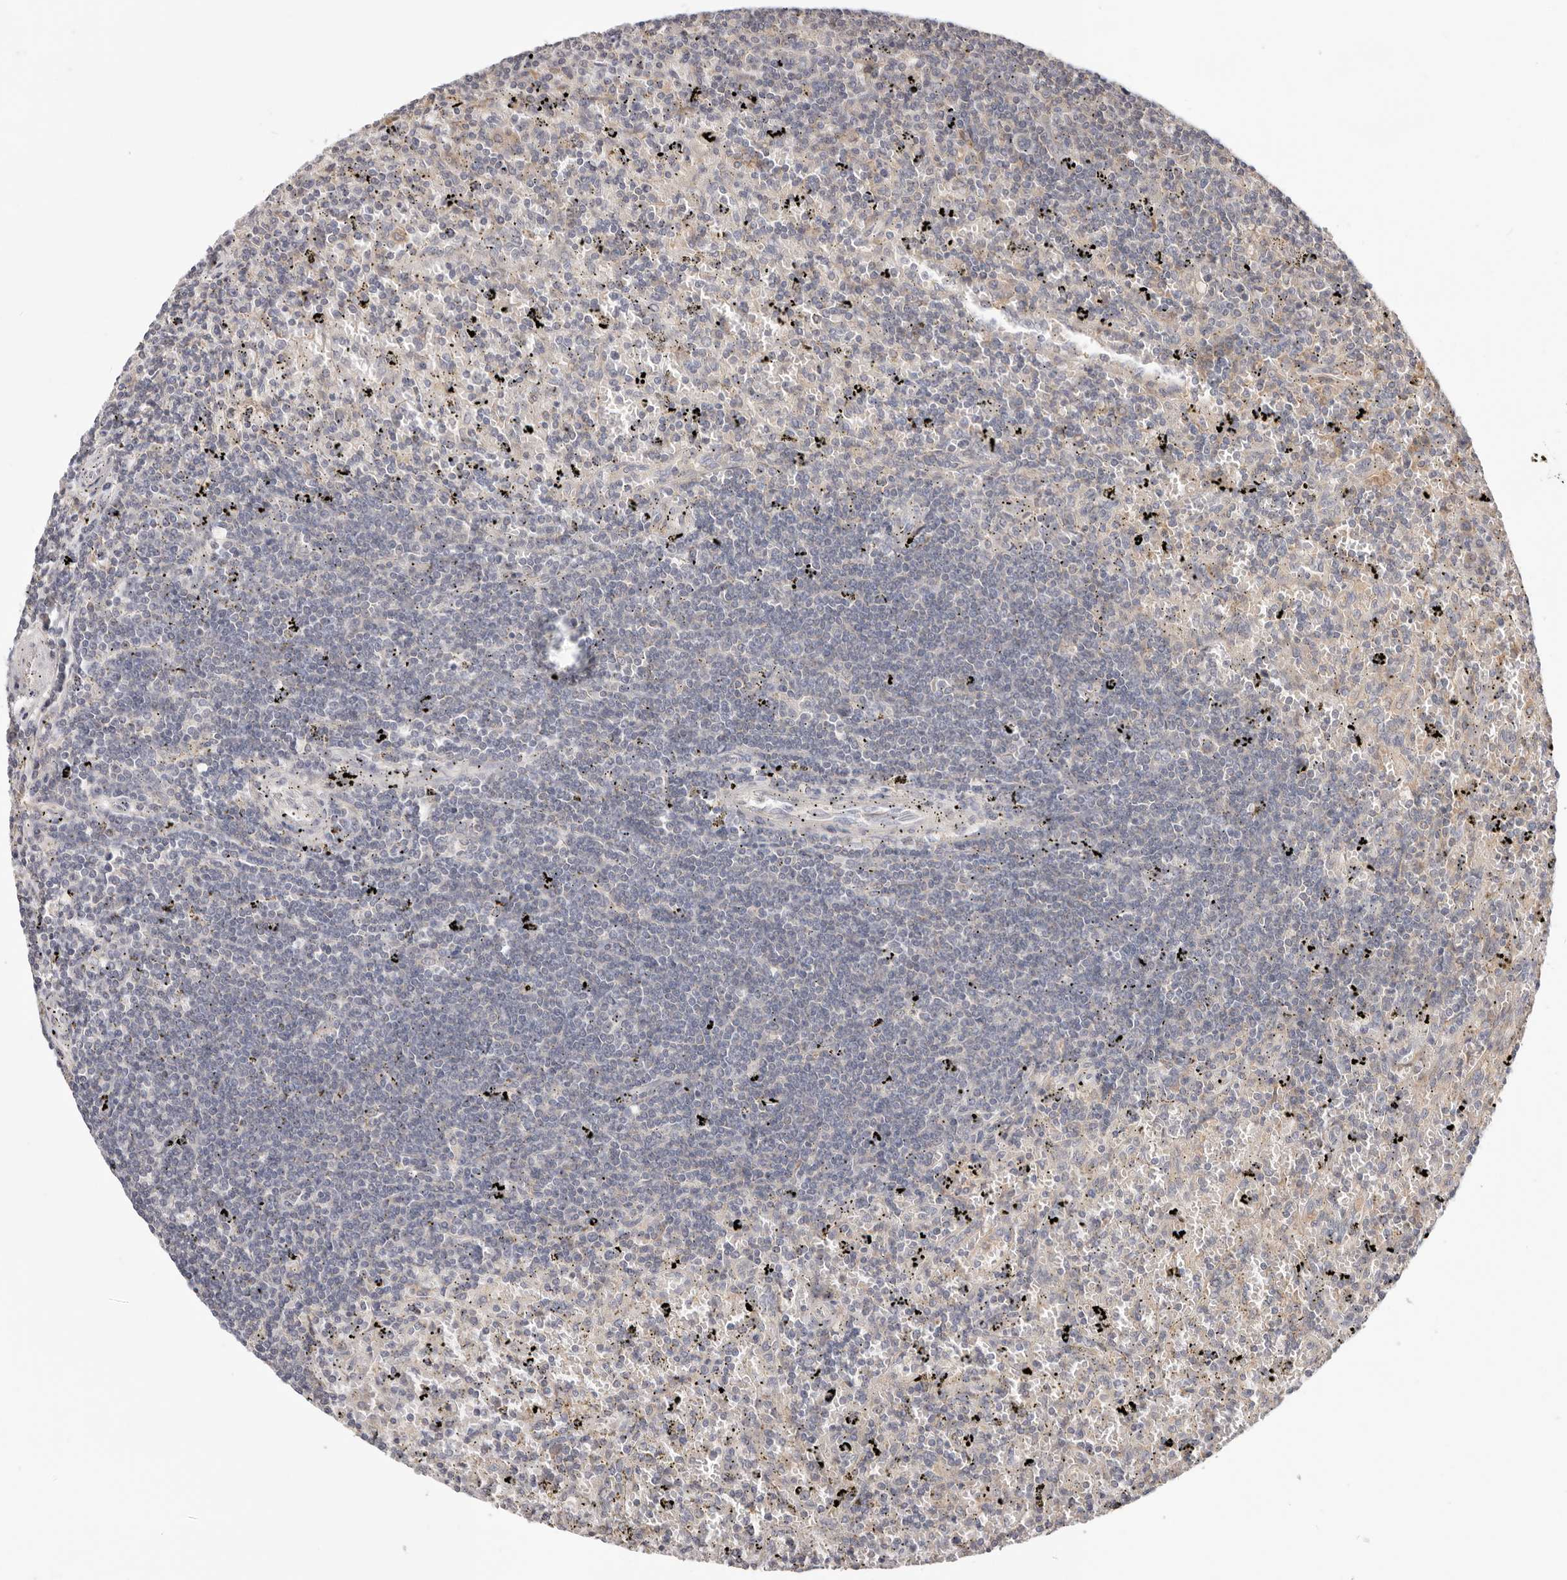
{"staining": {"intensity": "negative", "quantity": "none", "location": "none"}, "tissue": "lymphoma", "cell_type": "Tumor cells", "image_type": "cancer", "snomed": [{"axis": "morphology", "description": "Malignant lymphoma, non-Hodgkin's type, Low grade"}, {"axis": "topography", "description": "Spleen"}], "caption": "Immunohistochemical staining of lymphoma demonstrates no significant staining in tumor cells.", "gene": "LRP6", "patient": {"sex": "male", "age": 76}}